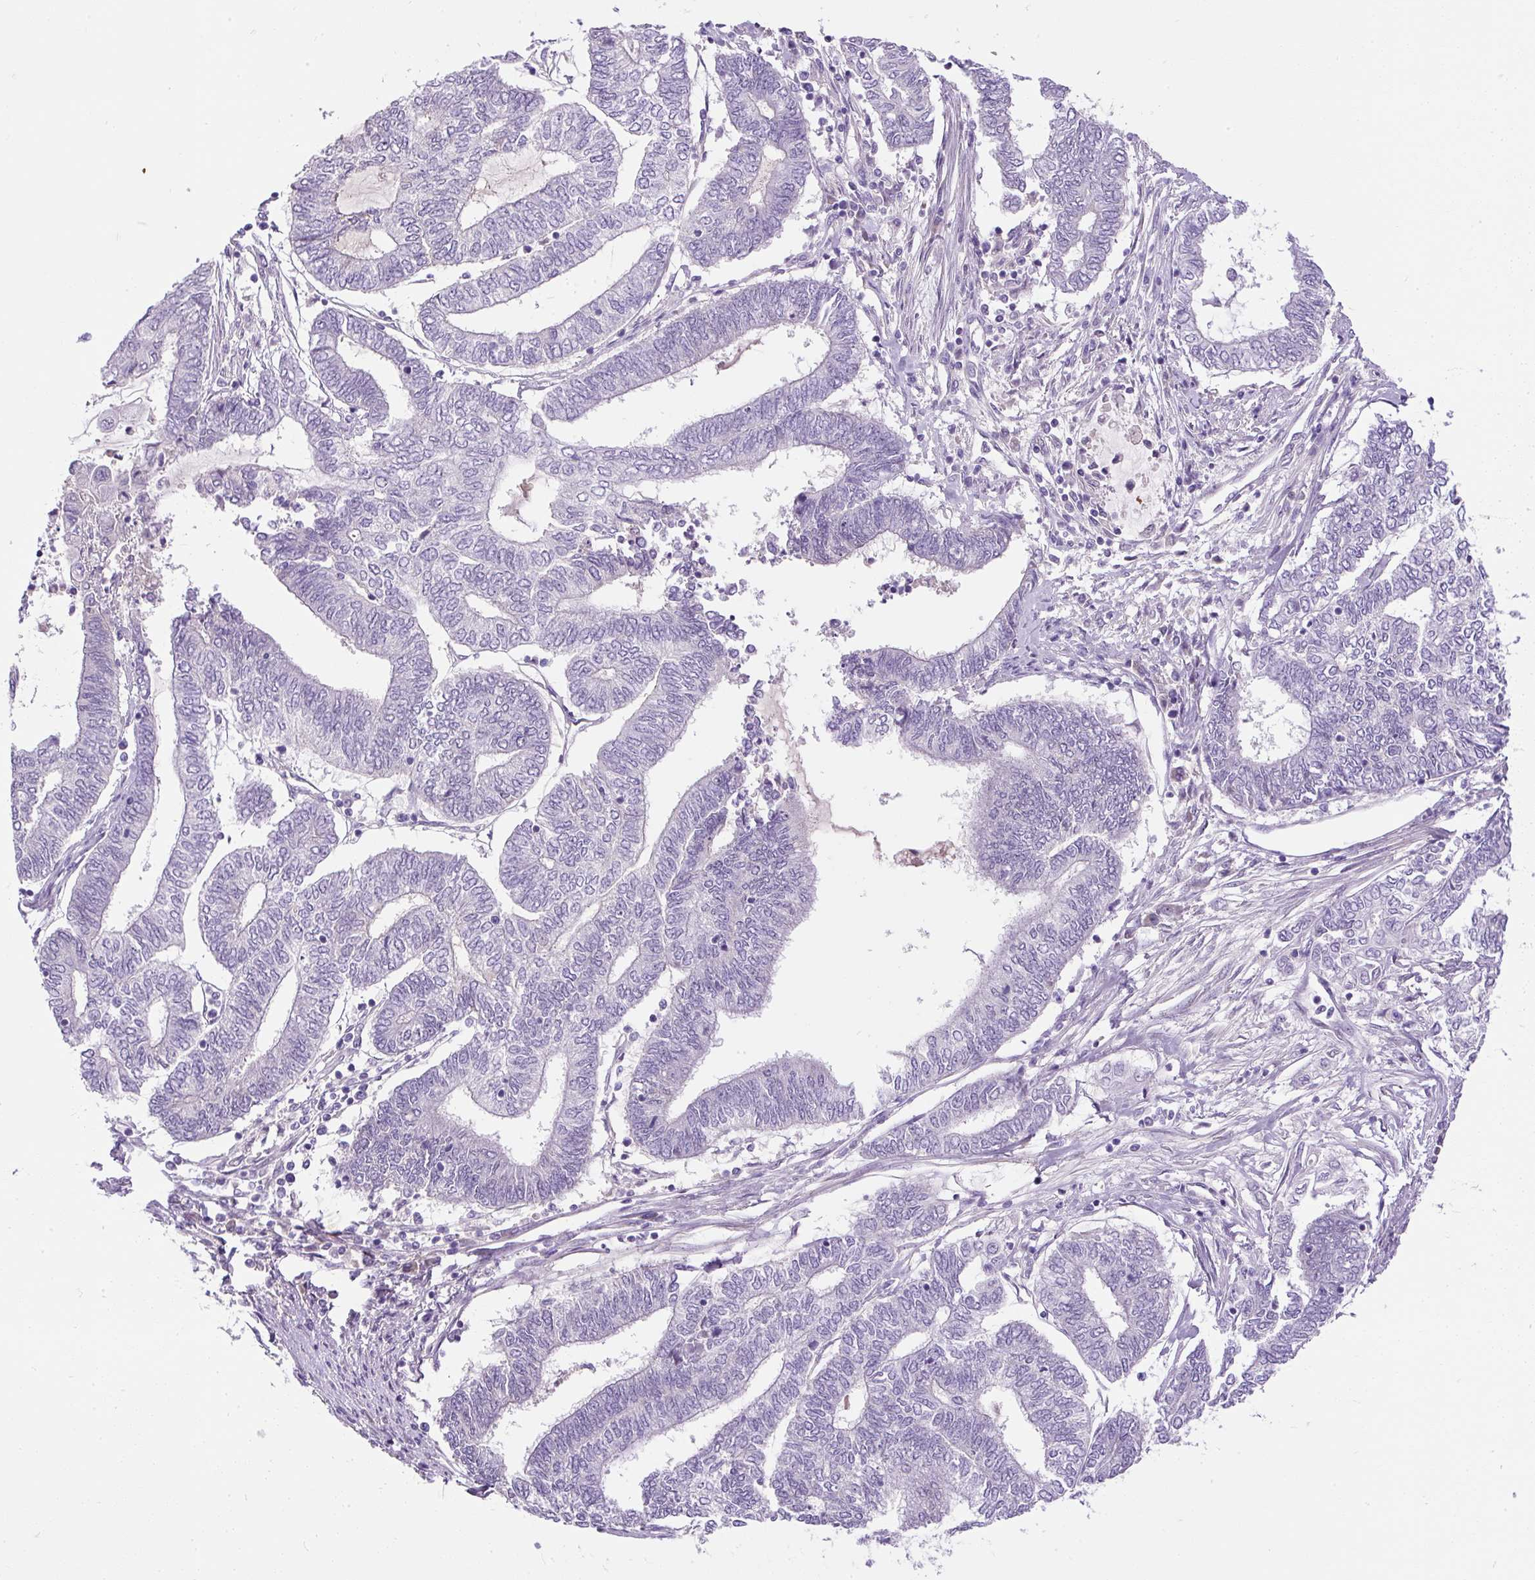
{"staining": {"intensity": "negative", "quantity": "none", "location": "none"}, "tissue": "endometrial cancer", "cell_type": "Tumor cells", "image_type": "cancer", "snomed": [{"axis": "morphology", "description": "Adenocarcinoma, NOS"}, {"axis": "topography", "description": "Uterus"}, {"axis": "topography", "description": "Endometrium"}], "caption": "Human adenocarcinoma (endometrial) stained for a protein using immunohistochemistry reveals no staining in tumor cells.", "gene": "KRTAP20-3", "patient": {"sex": "female", "age": 70}}